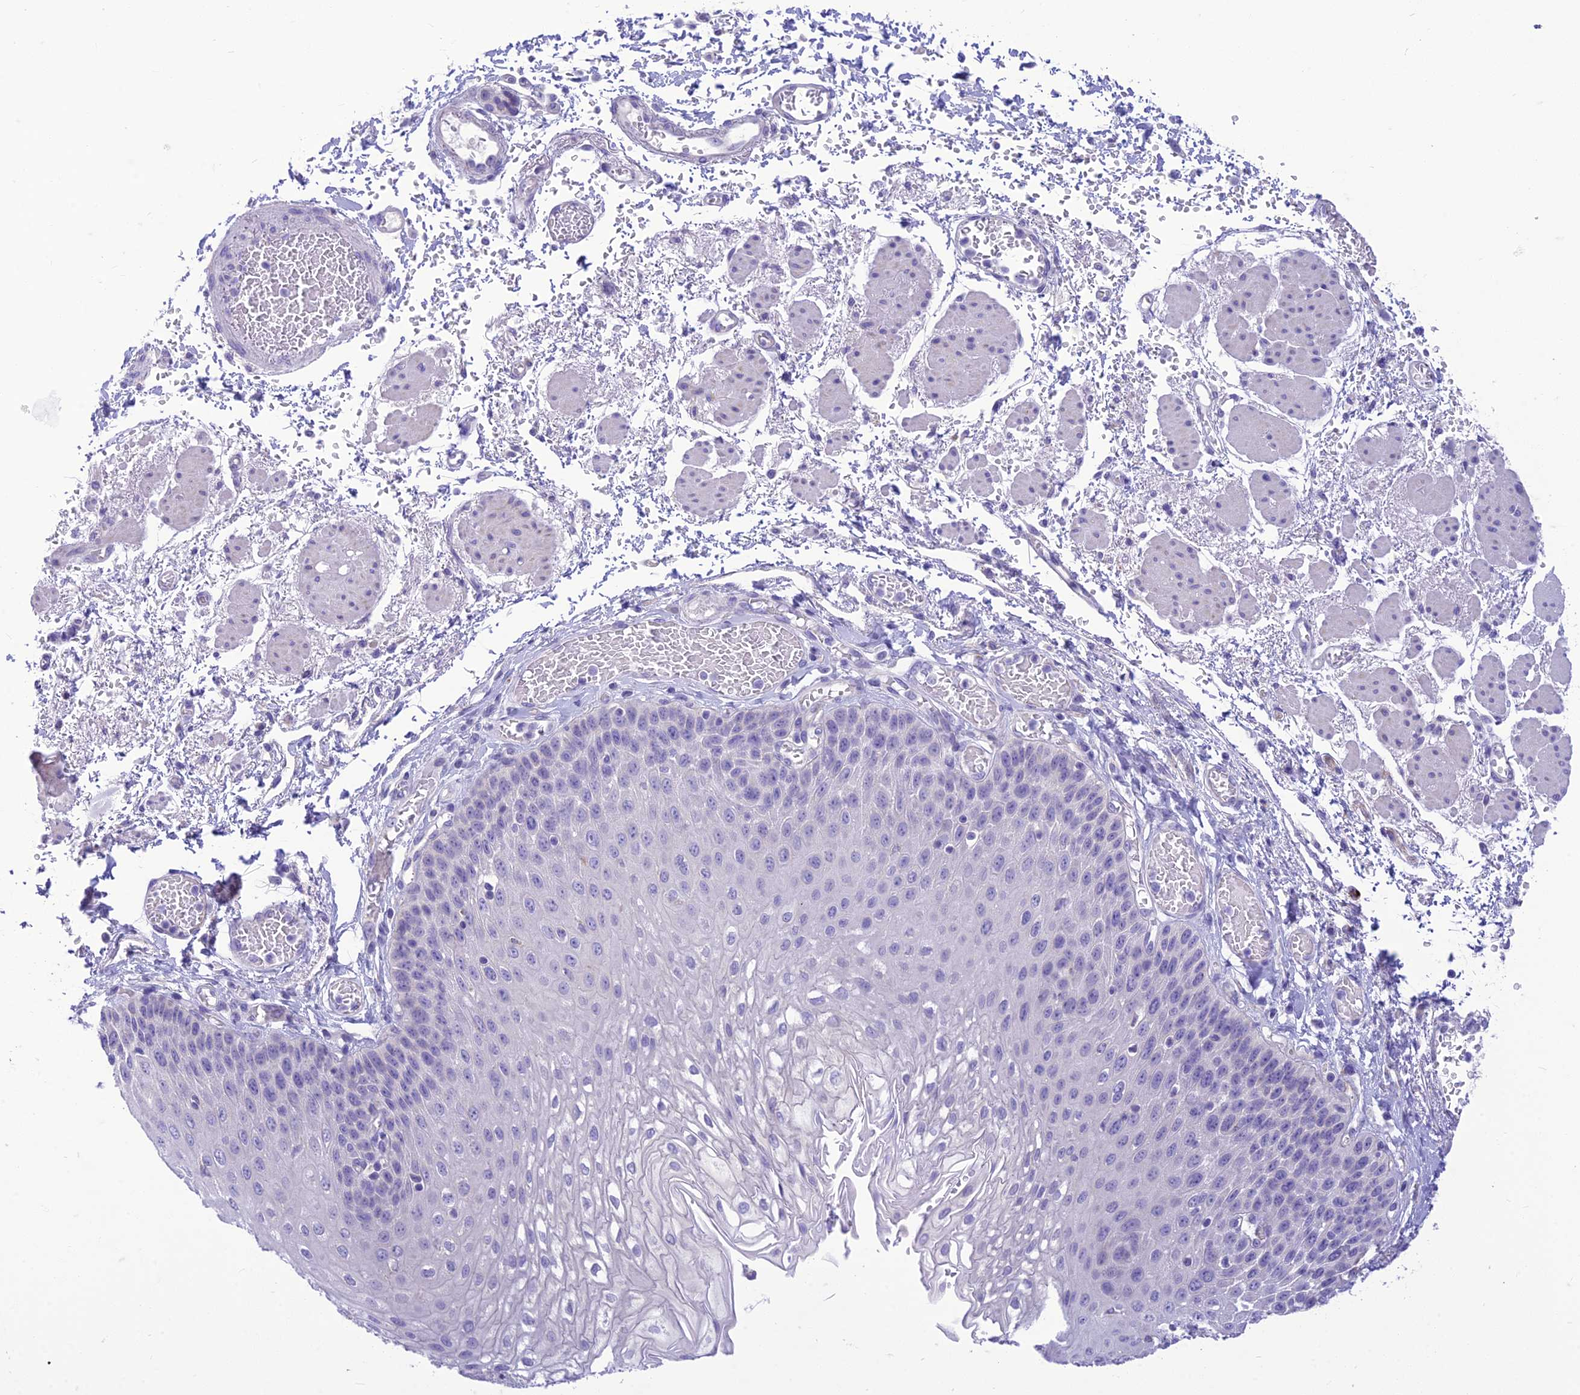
{"staining": {"intensity": "negative", "quantity": "none", "location": "none"}, "tissue": "esophagus", "cell_type": "Squamous epithelial cells", "image_type": "normal", "snomed": [{"axis": "morphology", "description": "Normal tissue, NOS"}, {"axis": "topography", "description": "Esophagus"}], "caption": "Immunohistochemistry photomicrograph of benign esophagus: esophagus stained with DAB (3,3'-diaminobenzidine) shows no significant protein positivity in squamous epithelial cells.", "gene": "DHDH", "patient": {"sex": "male", "age": 81}}